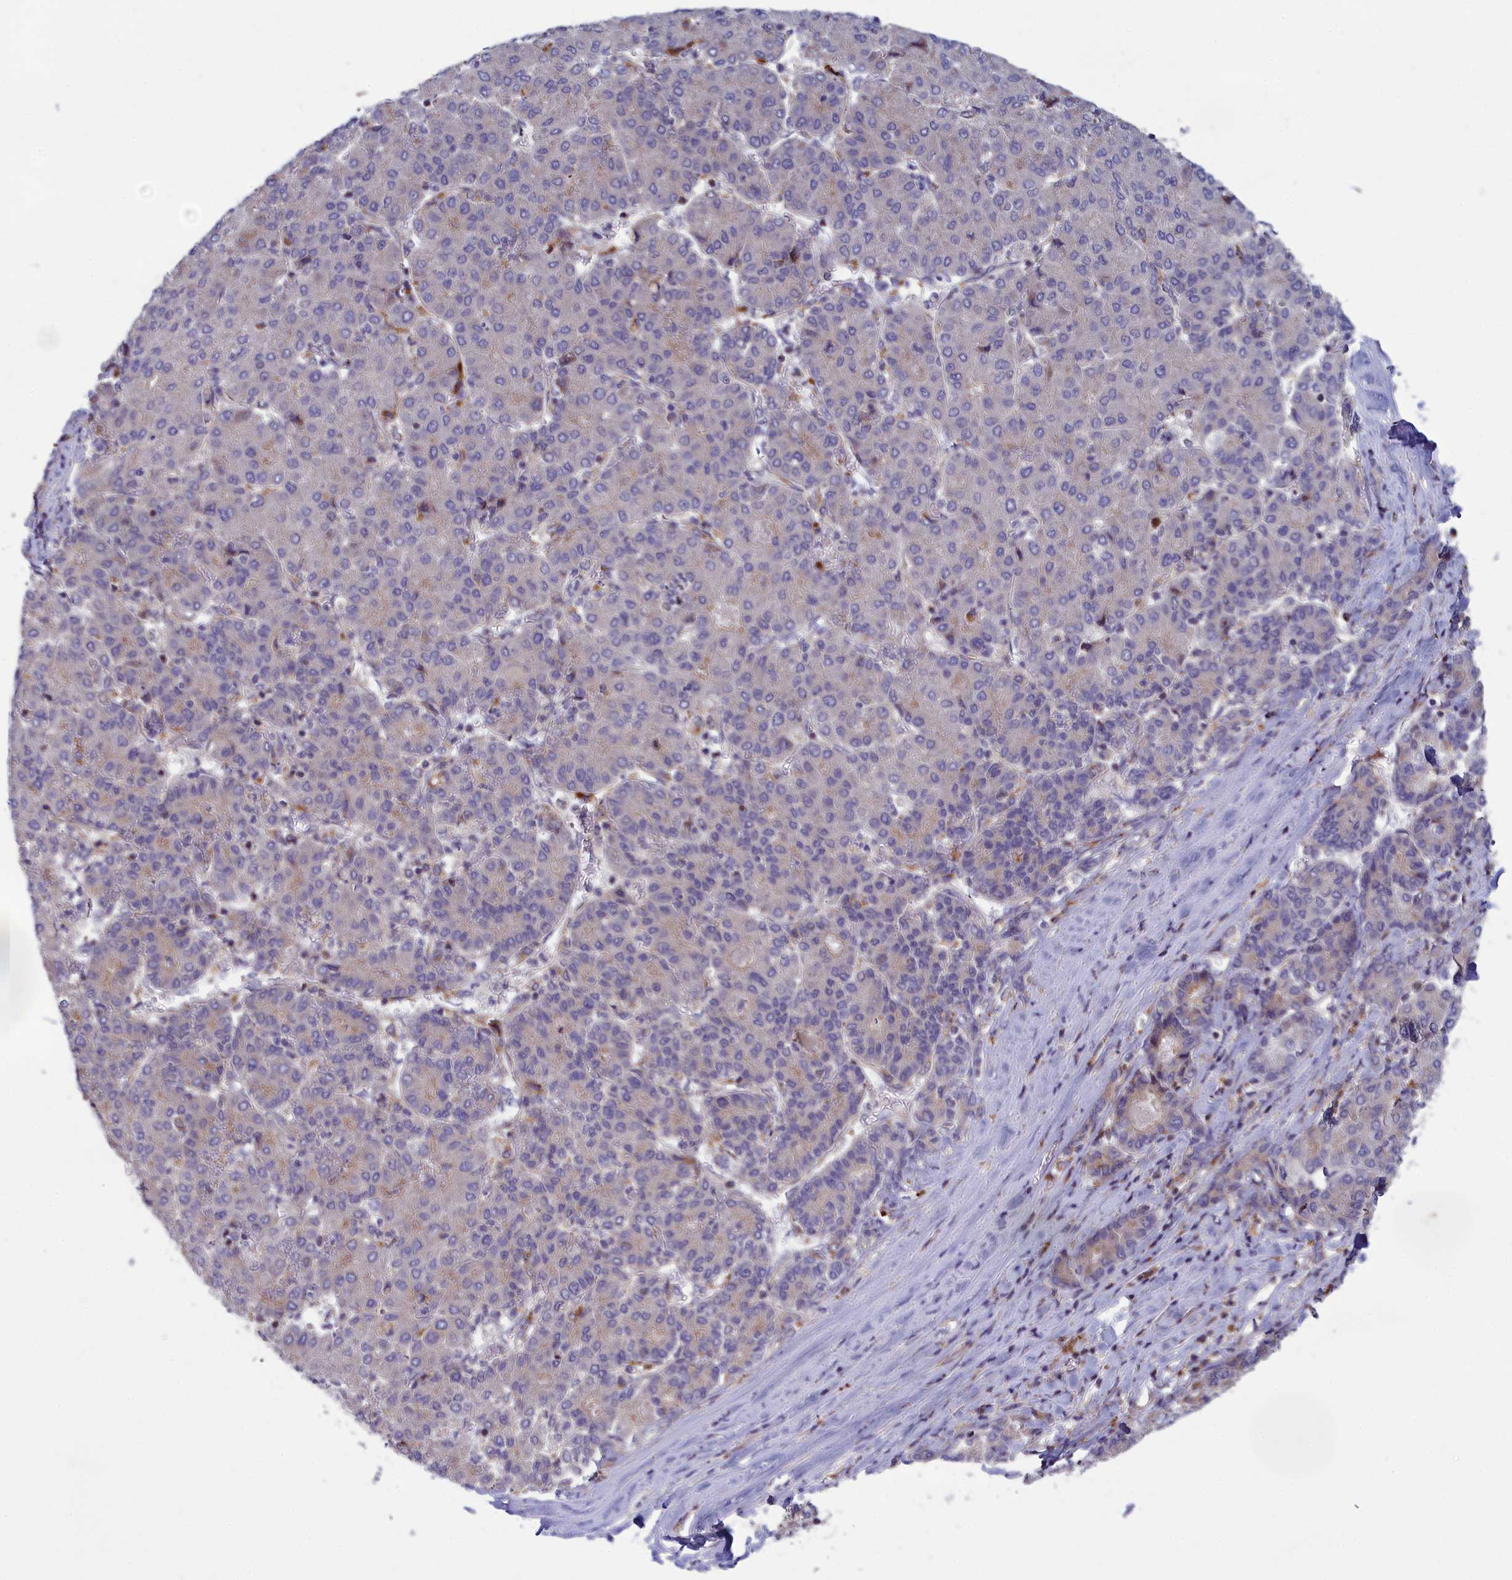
{"staining": {"intensity": "negative", "quantity": "none", "location": "none"}, "tissue": "liver cancer", "cell_type": "Tumor cells", "image_type": "cancer", "snomed": [{"axis": "morphology", "description": "Carcinoma, Hepatocellular, NOS"}, {"axis": "topography", "description": "Liver"}], "caption": "Immunohistochemistry (IHC) micrograph of human hepatocellular carcinoma (liver) stained for a protein (brown), which shows no staining in tumor cells.", "gene": "BLTP2", "patient": {"sex": "male", "age": 65}}